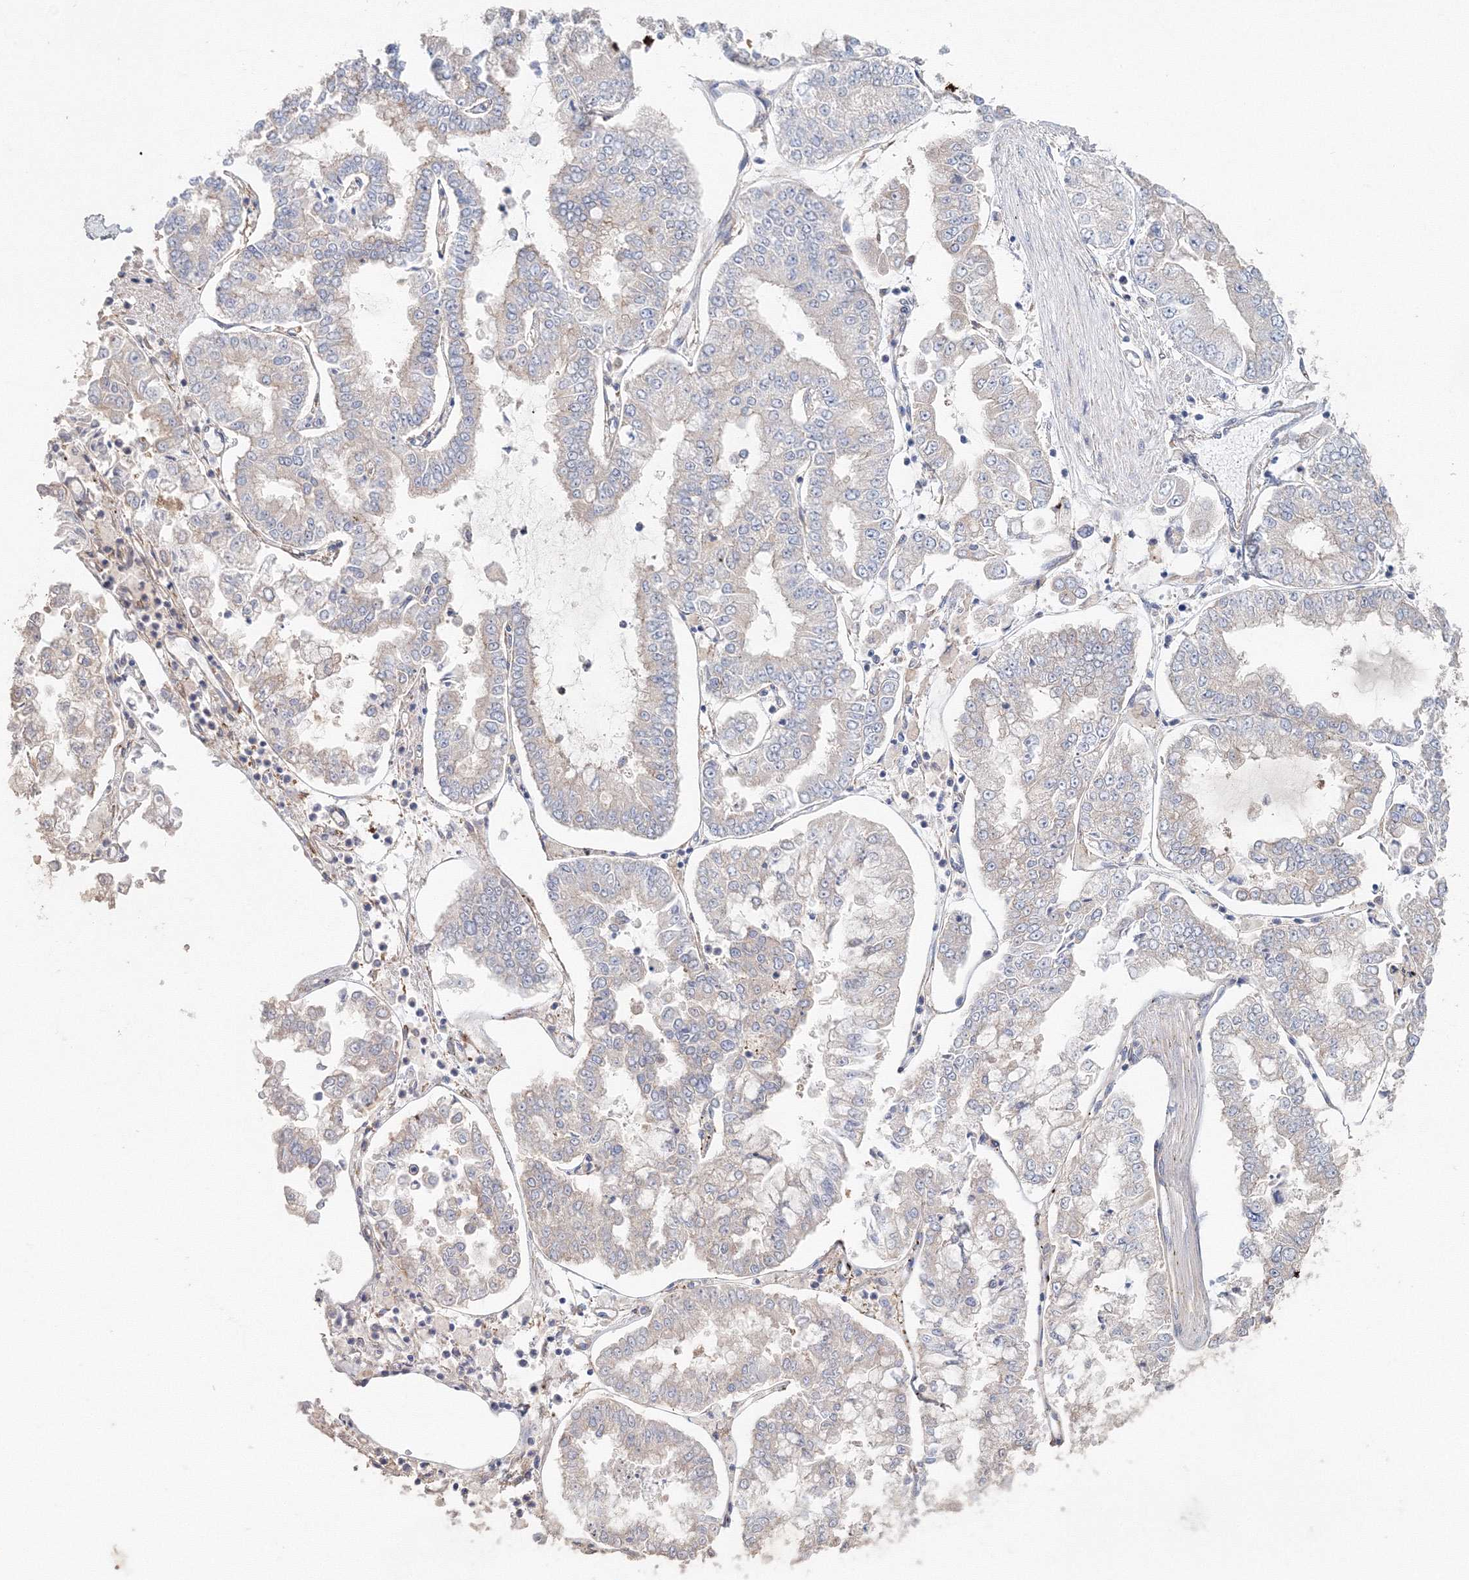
{"staining": {"intensity": "negative", "quantity": "none", "location": "none"}, "tissue": "stomach cancer", "cell_type": "Tumor cells", "image_type": "cancer", "snomed": [{"axis": "morphology", "description": "Adenocarcinoma, NOS"}, {"axis": "topography", "description": "Stomach"}], "caption": "This is a image of immunohistochemistry staining of stomach adenocarcinoma, which shows no positivity in tumor cells.", "gene": "TPRKB", "patient": {"sex": "male", "age": 76}}